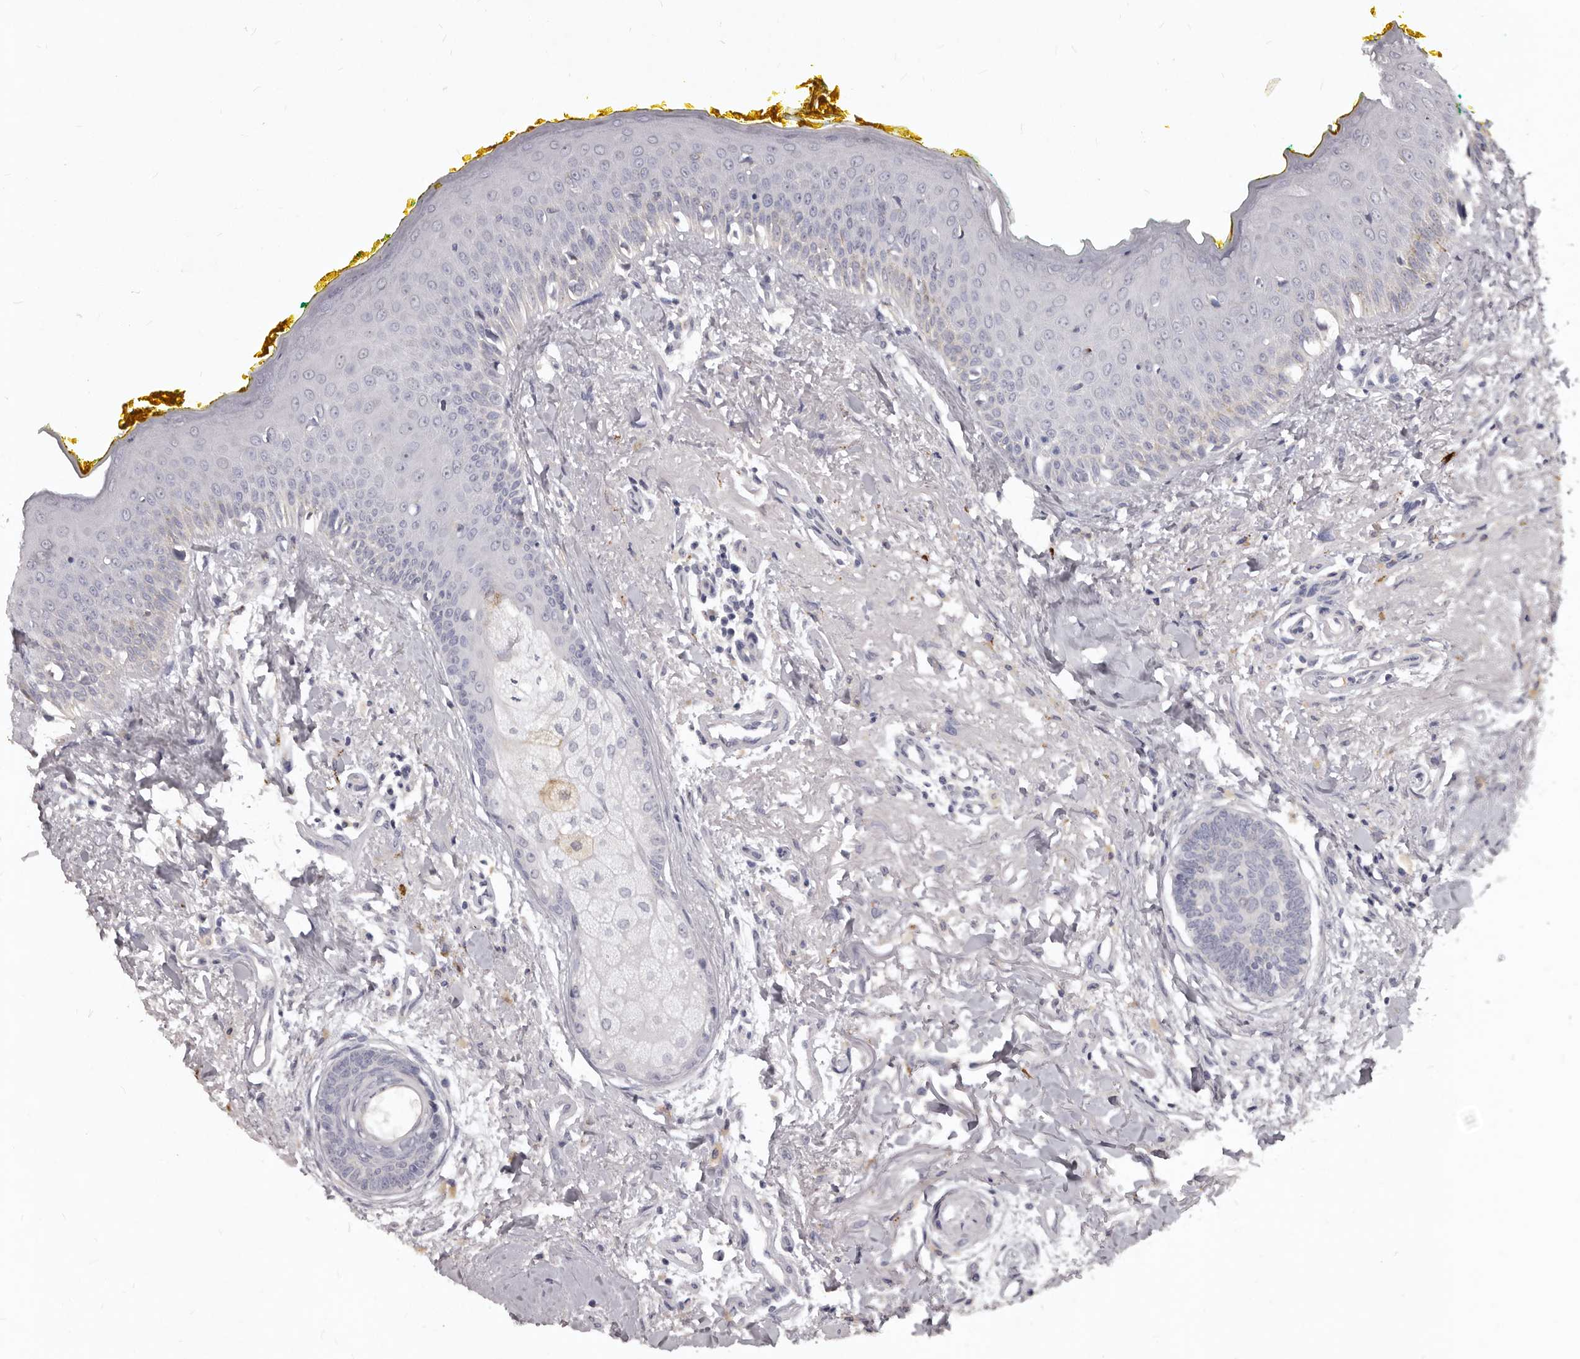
{"staining": {"intensity": "negative", "quantity": "none", "location": "none"}, "tissue": "oral mucosa", "cell_type": "Squamous epithelial cells", "image_type": "normal", "snomed": [{"axis": "morphology", "description": "Normal tissue, NOS"}, {"axis": "topography", "description": "Oral tissue"}], "caption": "An immunohistochemistry (IHC) histopathology image of normal oral mucosa is shown. There is no staining in squamous epithelial cells of oral mucosa.", "gene": "GPRC5C", "patient": {"sex": "female", "age": 70}}